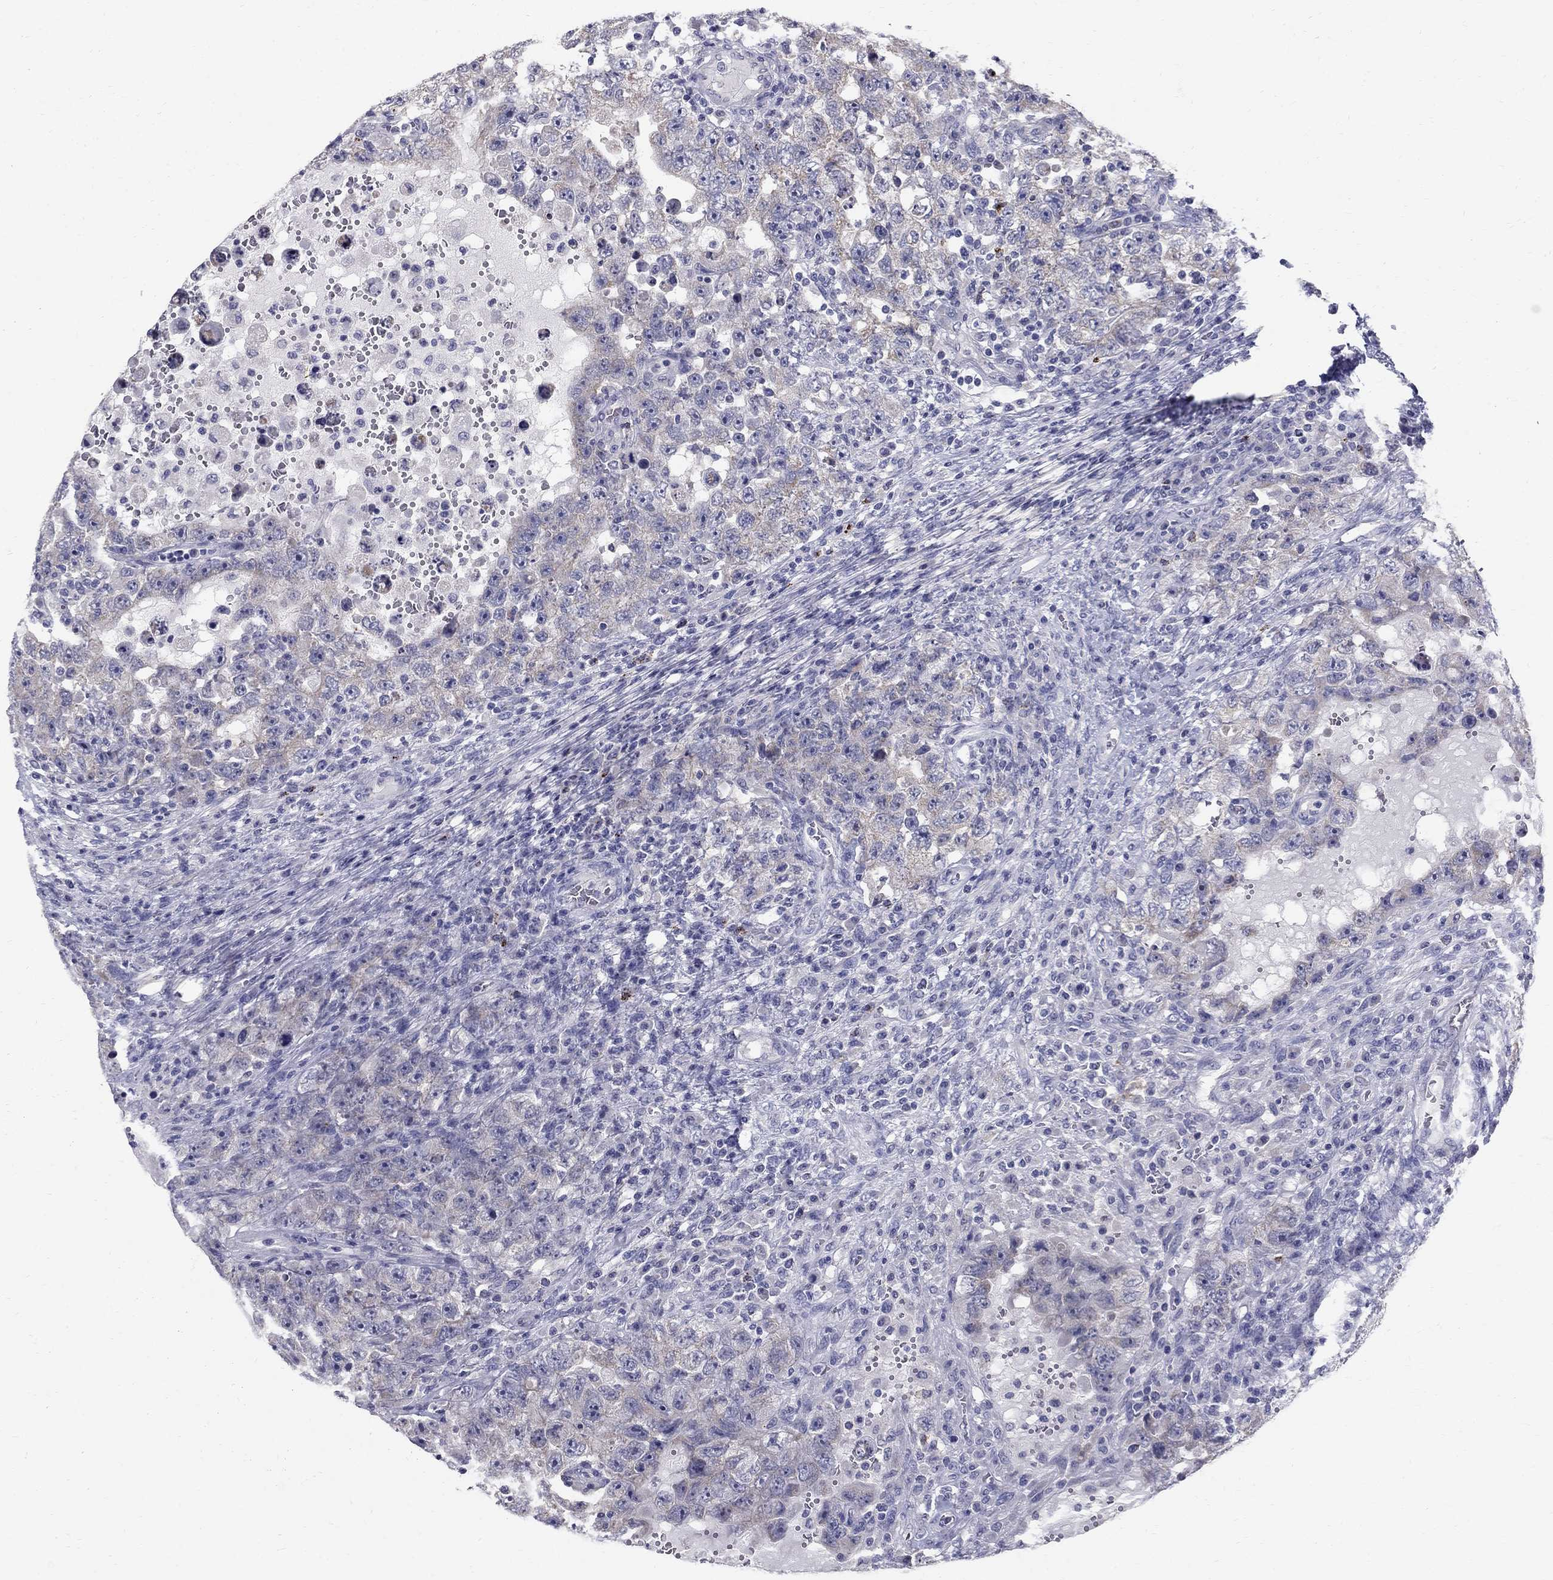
{"staining": {"intensity": "negative", "quantity": "none", "location": "none"}, "tissue": "testis cancer", "cell_type": "Tumor cells", "image_type": "cancer", "snomed": [{"axis": "morphology", "description": "Carcinoma, Embryonal, NOS"}, {"axis": "topography", "description": "Testis"}], "caption": "Histopathology image shows no protein positivity in tumor cells of testis embryonal carcinoma tissue.", "gene": "TP53TG5", "patient": {"sex": "male", "age": 26}}